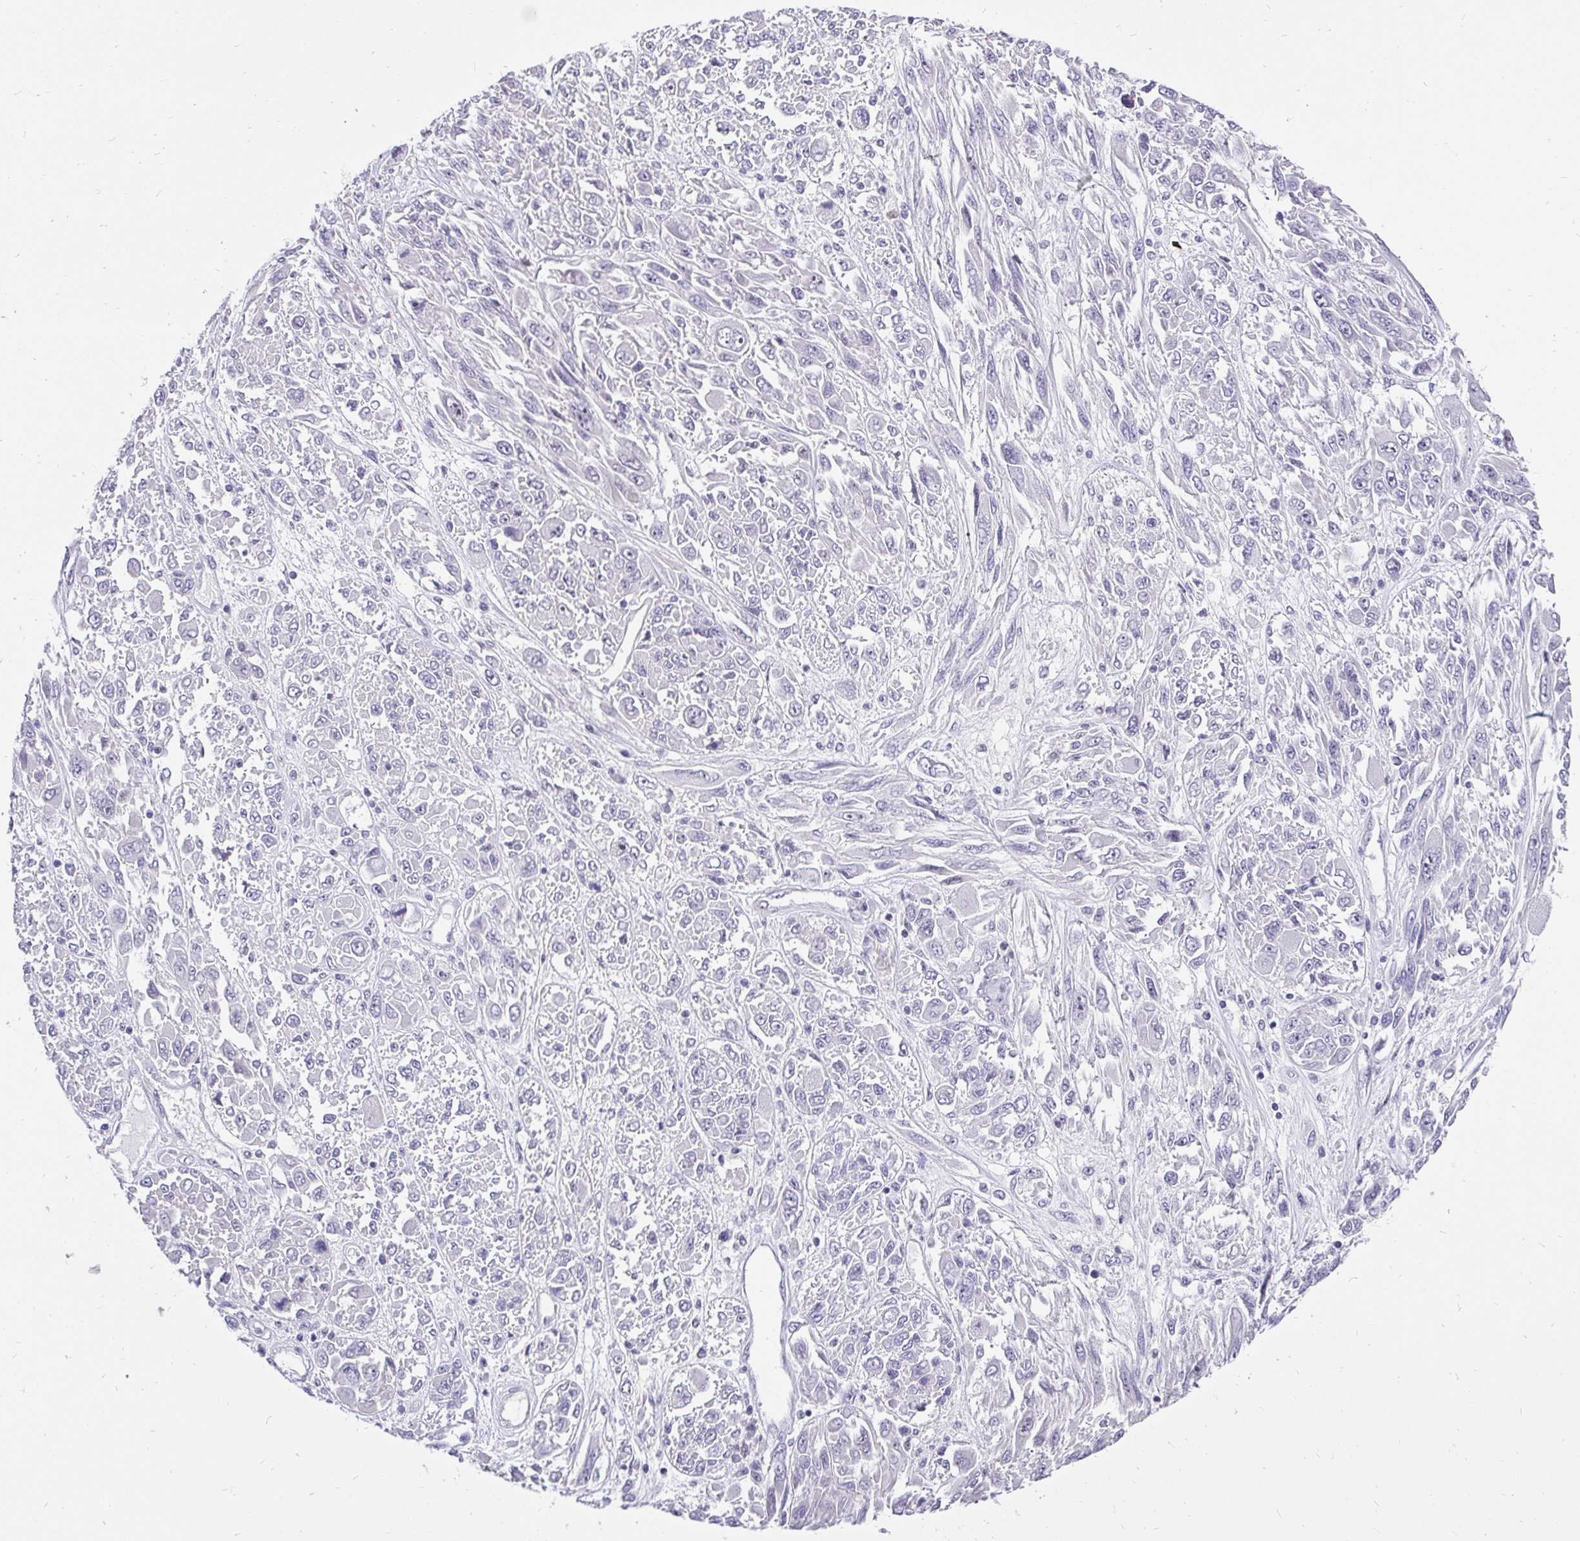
{"staining": {"intensity": "negative", "quantity": "none", "location": "none"}, "tissue": "melanoma", "cell_type": "Tumor cells", "image_type": "cancer", "snomed": [{"axis": "morphology", "description": "Malignant melanoma, NOS"}, {"axis": "topography", "description": "Skin"}], "caption": "High magnification brightfield microscopy of melanoma stained with DAB (brown) and counterstained with hematoxylin (blue): tumor cells show no significant expression.", "gene": "ZNF860", "patient": {"sex": "female", "age": 91}}